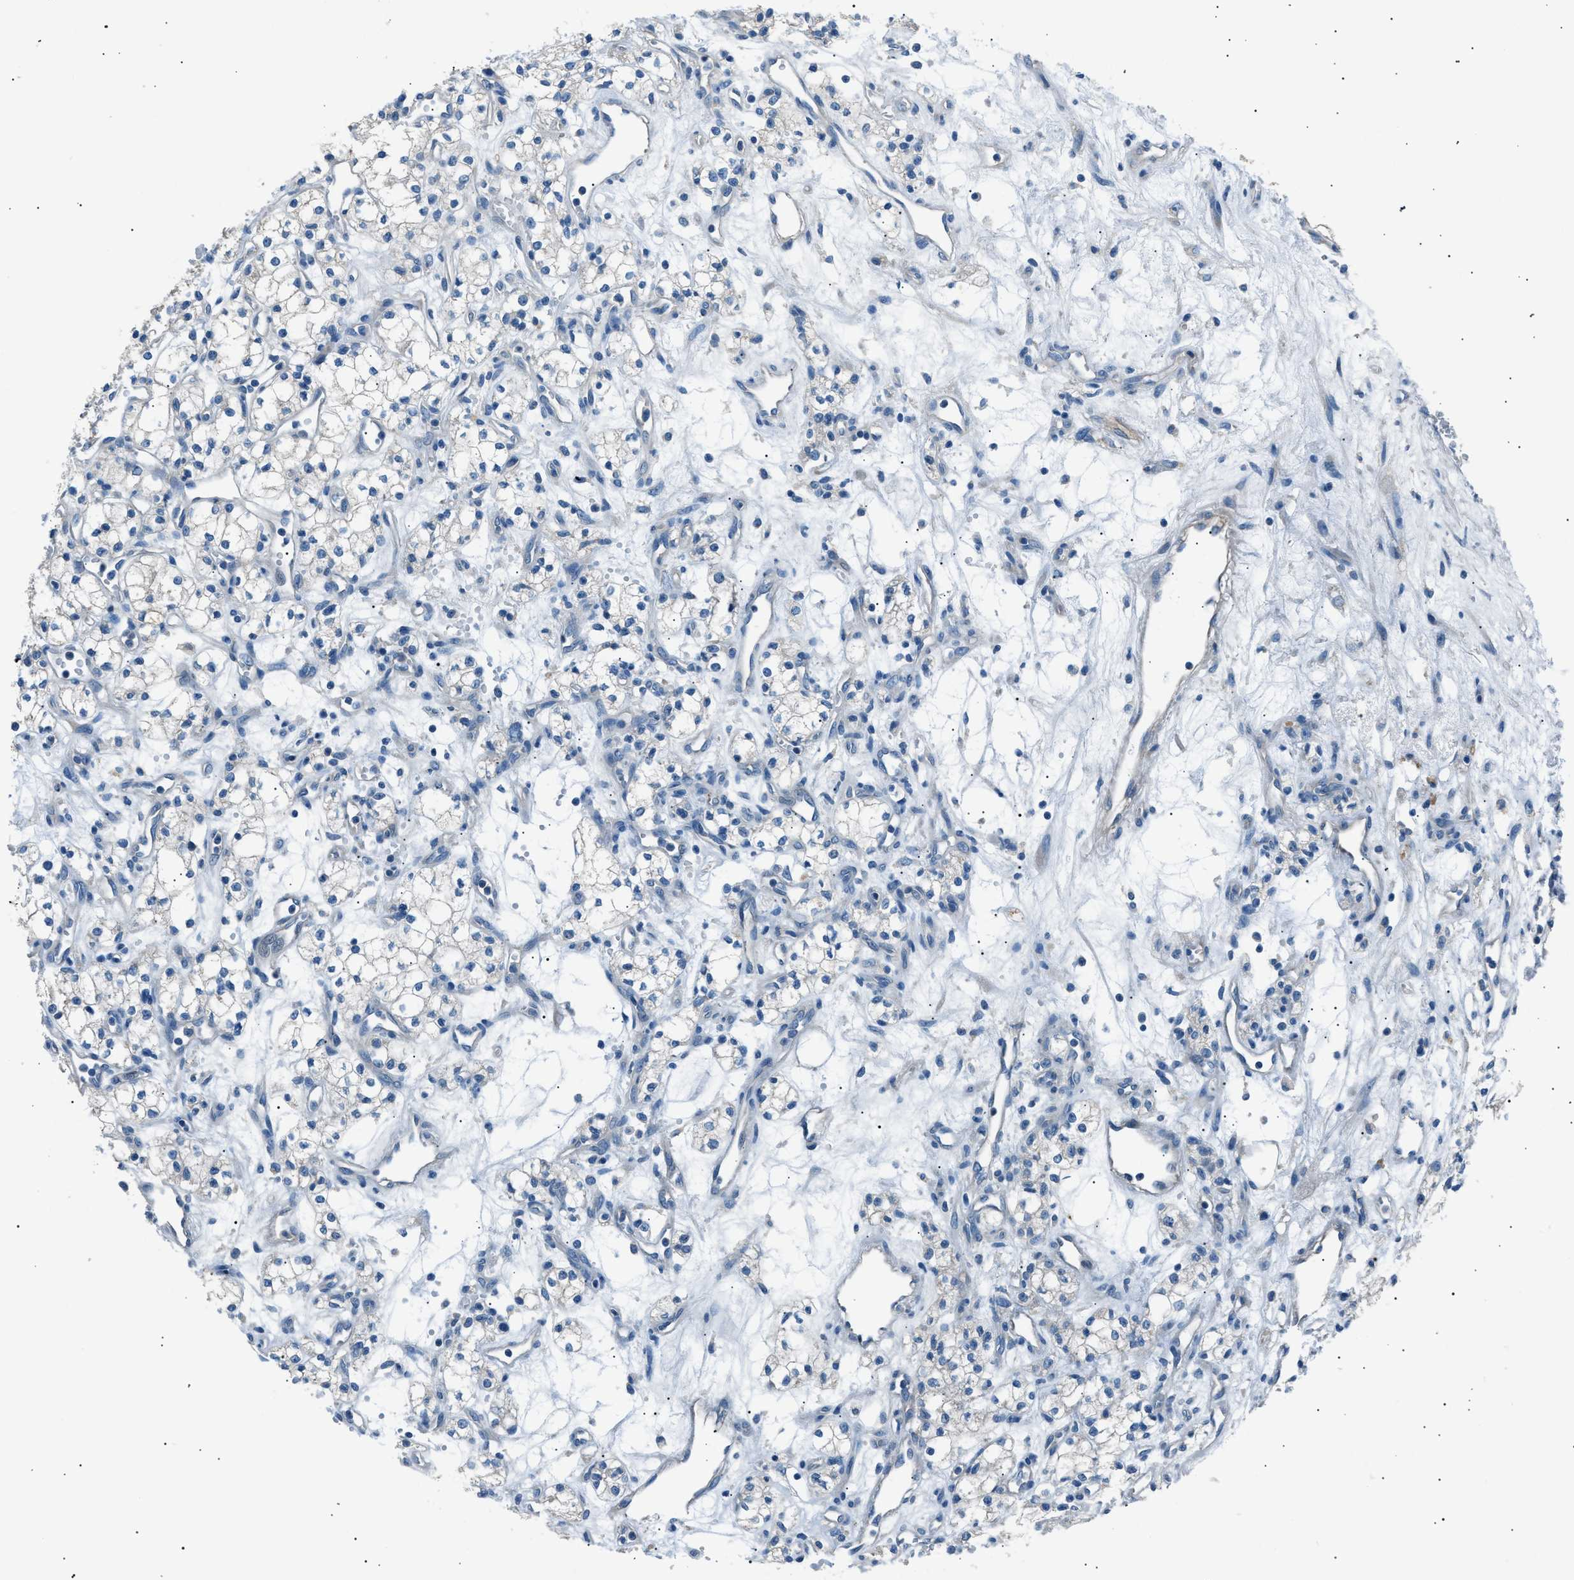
{"staining": {"intensity": "negative", "quantity": "none", "location": "none"}, "tissue": "renal cancer", "cell_type": "Tumor cells", "image_type": "cancer", "snomed": [{"axis": "morphology", "description": "Adenocarcinoma, NOS"}, {"axis": "topography", "description": "Kidney"}], "caption": "This is a image of IHC staining of renal cancer (adenocarcinoma), which shows no positivity in tumor cells. Nuclei are stained in blue.", "gene": "LRRC37B", "patient": {"sex": "male", "age": 59}}